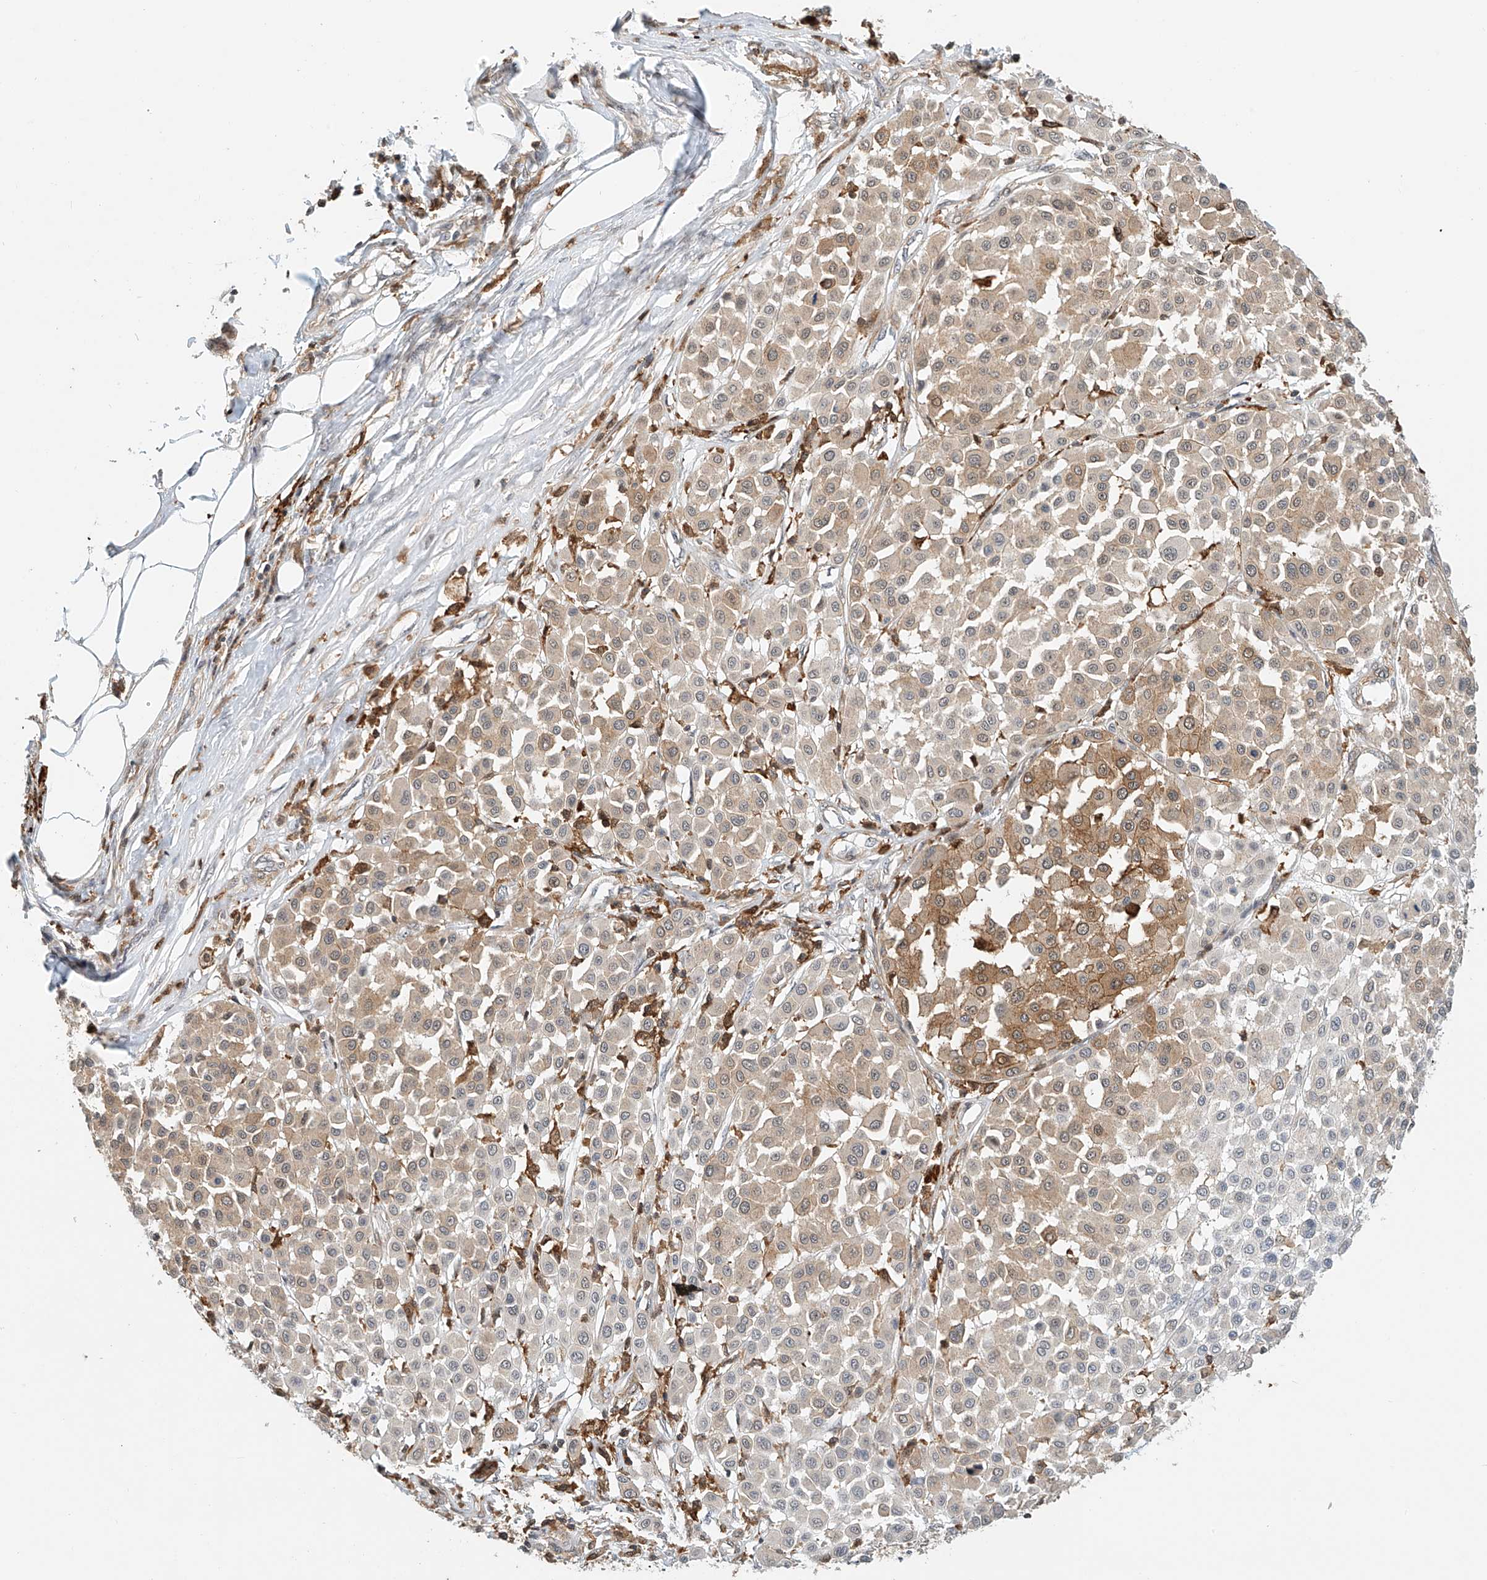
{"staining": {"intensity": "weak", "quantity": "25%-75%", "location": "cytoplasmic/membranous,nuclear"}, "tissue": "melanoma", "cell_type": "Tumor cells", "image_type": "cancer", "snomed": [{"axis": "morphology", "description": "Malignant melanoma, Metastatic site"}, {"axis": "topography", "description": "Soft tissue"}], "caption": "A micrograph of melanoma stained for a protein demonstrates weak cytoplasmic/membranous and nuclear brown staining in tumor cells.", "gene": "MICAL1", "patient": {"sex": "male", "age": 41}}